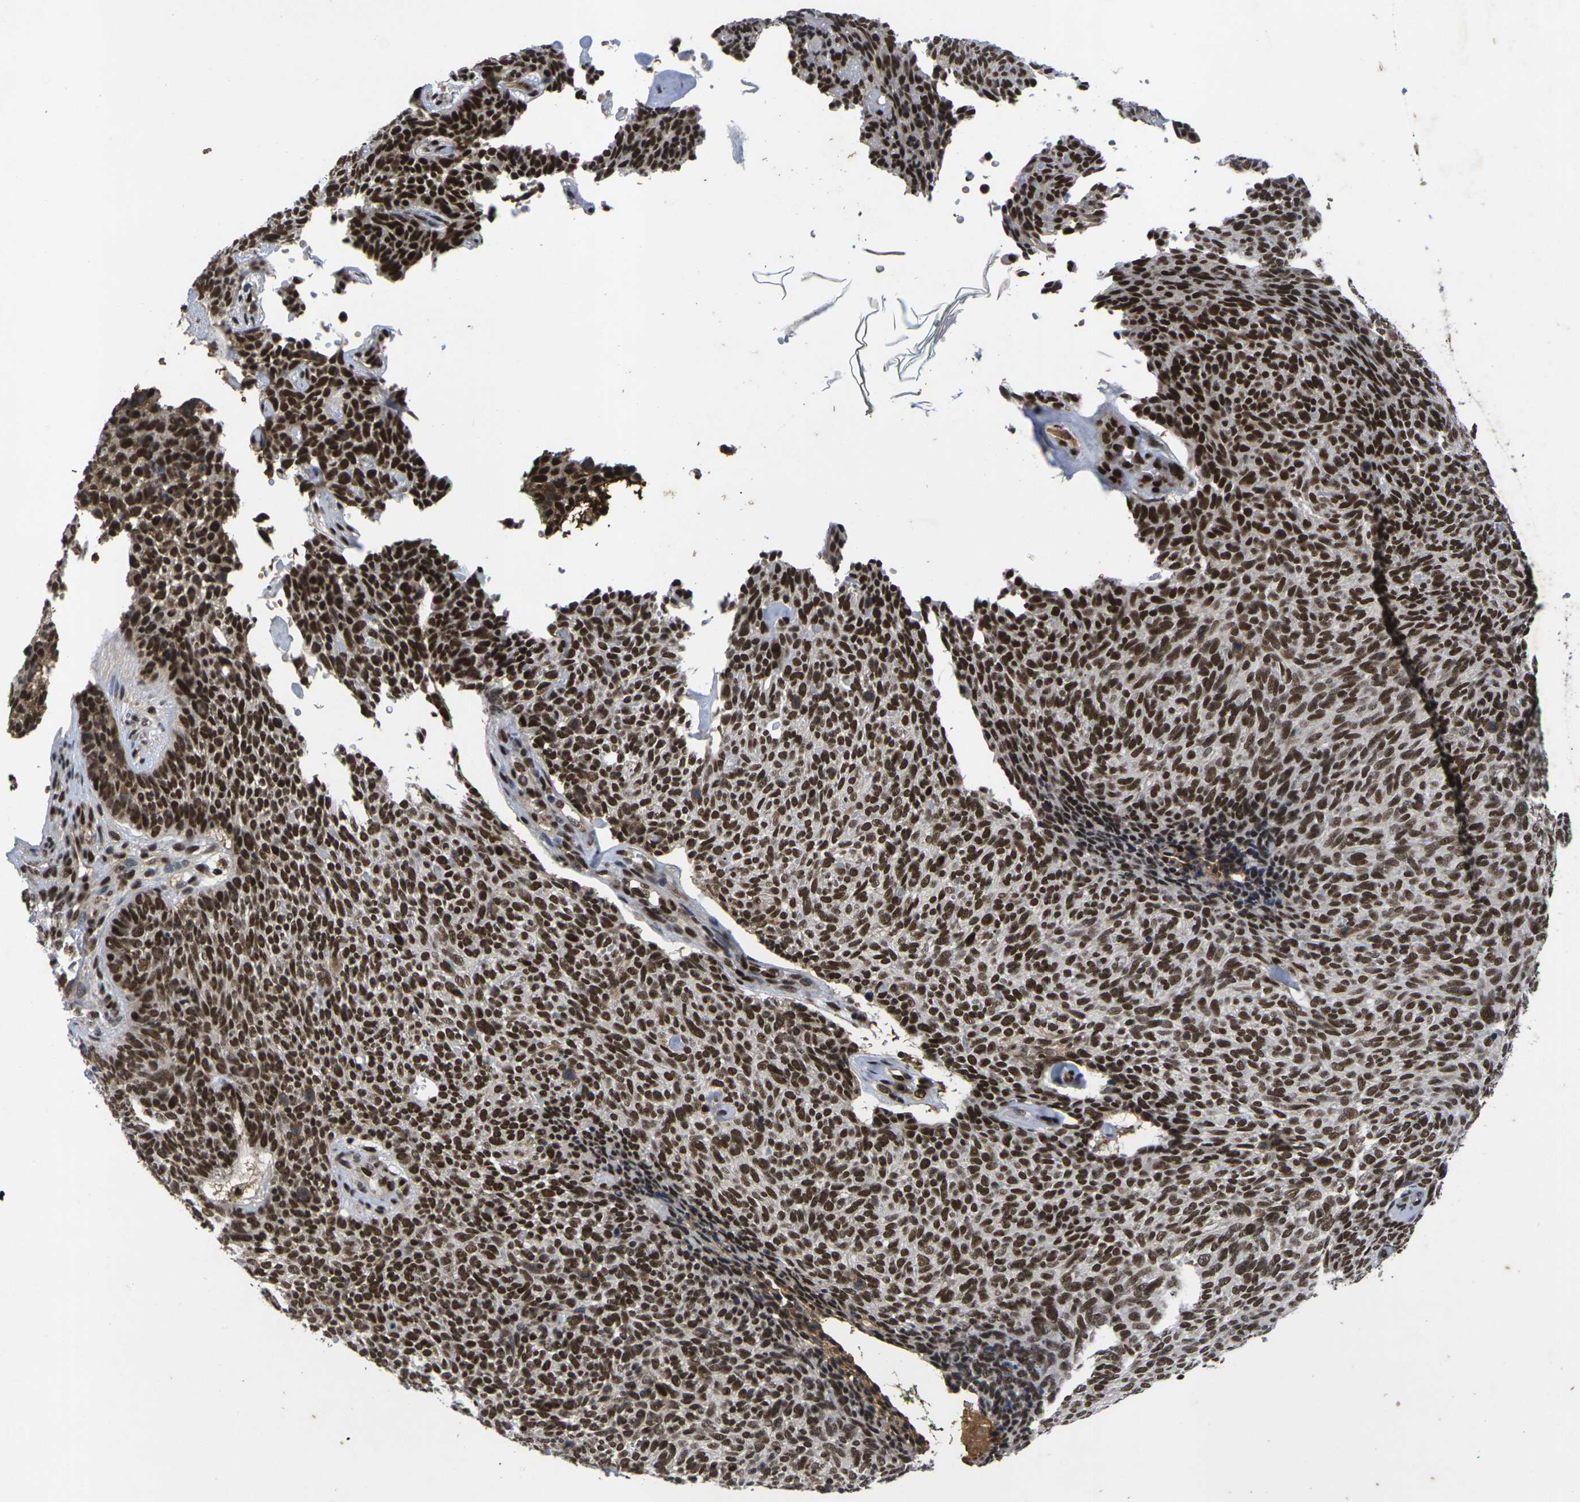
{"staining": {"intensity": "strong", "quantity": ">75%", "location": "nuclear"}, "tissue": "skin cancer", "cell_type": "Tumor cells", "image_type": "cancer", "snomed": [{"axis": "morphology", "description": "Basal cell carcinoma"}, {"axis": "topography", "description": "Skin"}], "caption": "Skin basal cell carcinoma stained for a protein exhibits strong nuclear positivity in tumor cells.", "gene": "GTF2E1", "patient": {"sex": "female", "age": 84}}